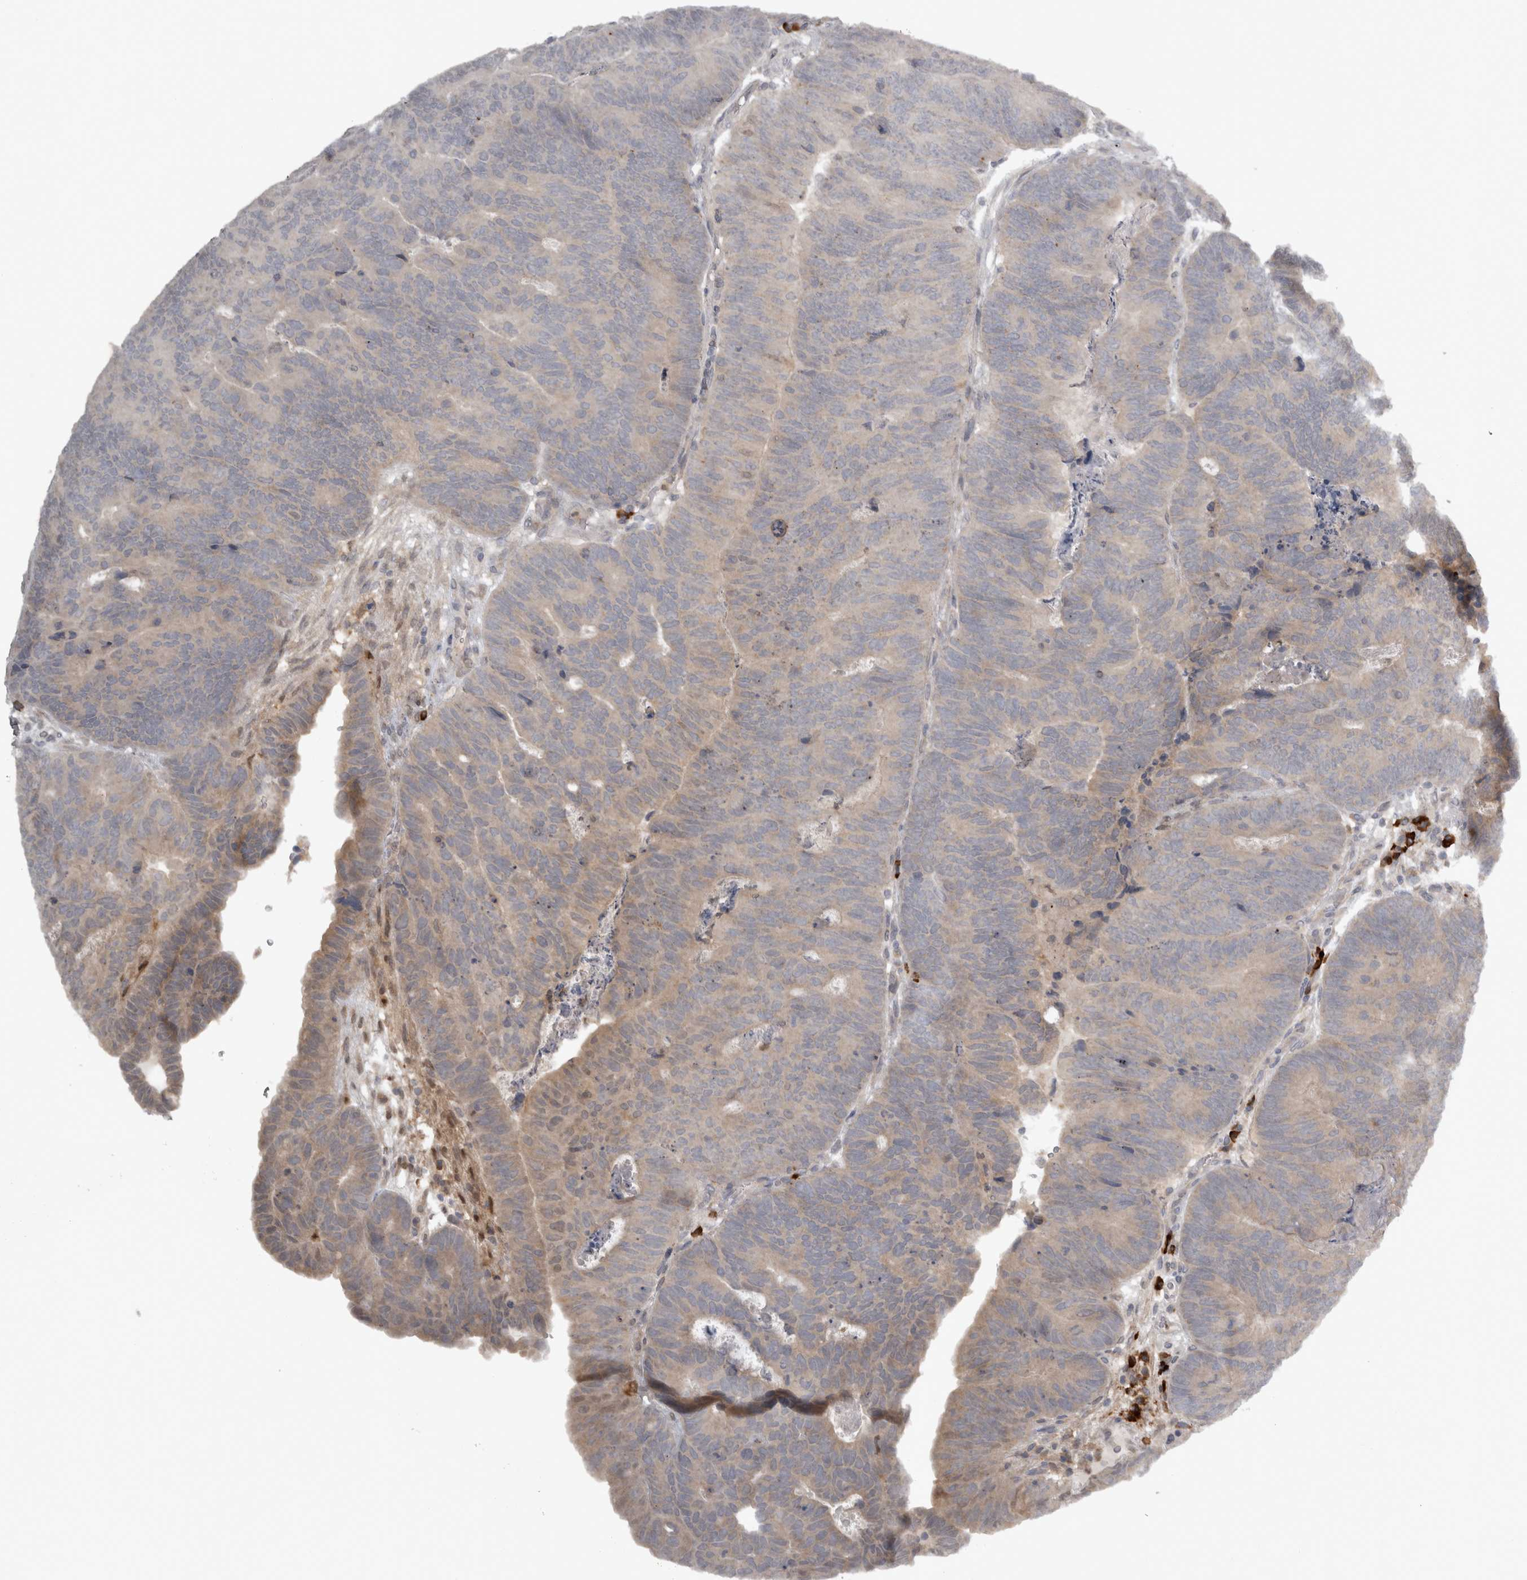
{"staining": {"intensity": "weak", "quantity": "<25%", "location": "cytoplasmic/membranous"}, "tissue": "colorectal cancer", "cell_type": "Tumor cells", "image_type": "cancer", "snomed": [{"axis": "morphology", "description": "Adenocarcinoma, NOS"}, {"axis": "topography", "description": "Colon"}], "caption": "An immunohistochemistry (IHC) histopathology image of adenocarcinoma (colorectal) is shown. There is no staining in tumor cells of adenocarcinoma (colorectal).", "gene": "SLCO5A1", "patient": {"sex": "female", "age": 67}}